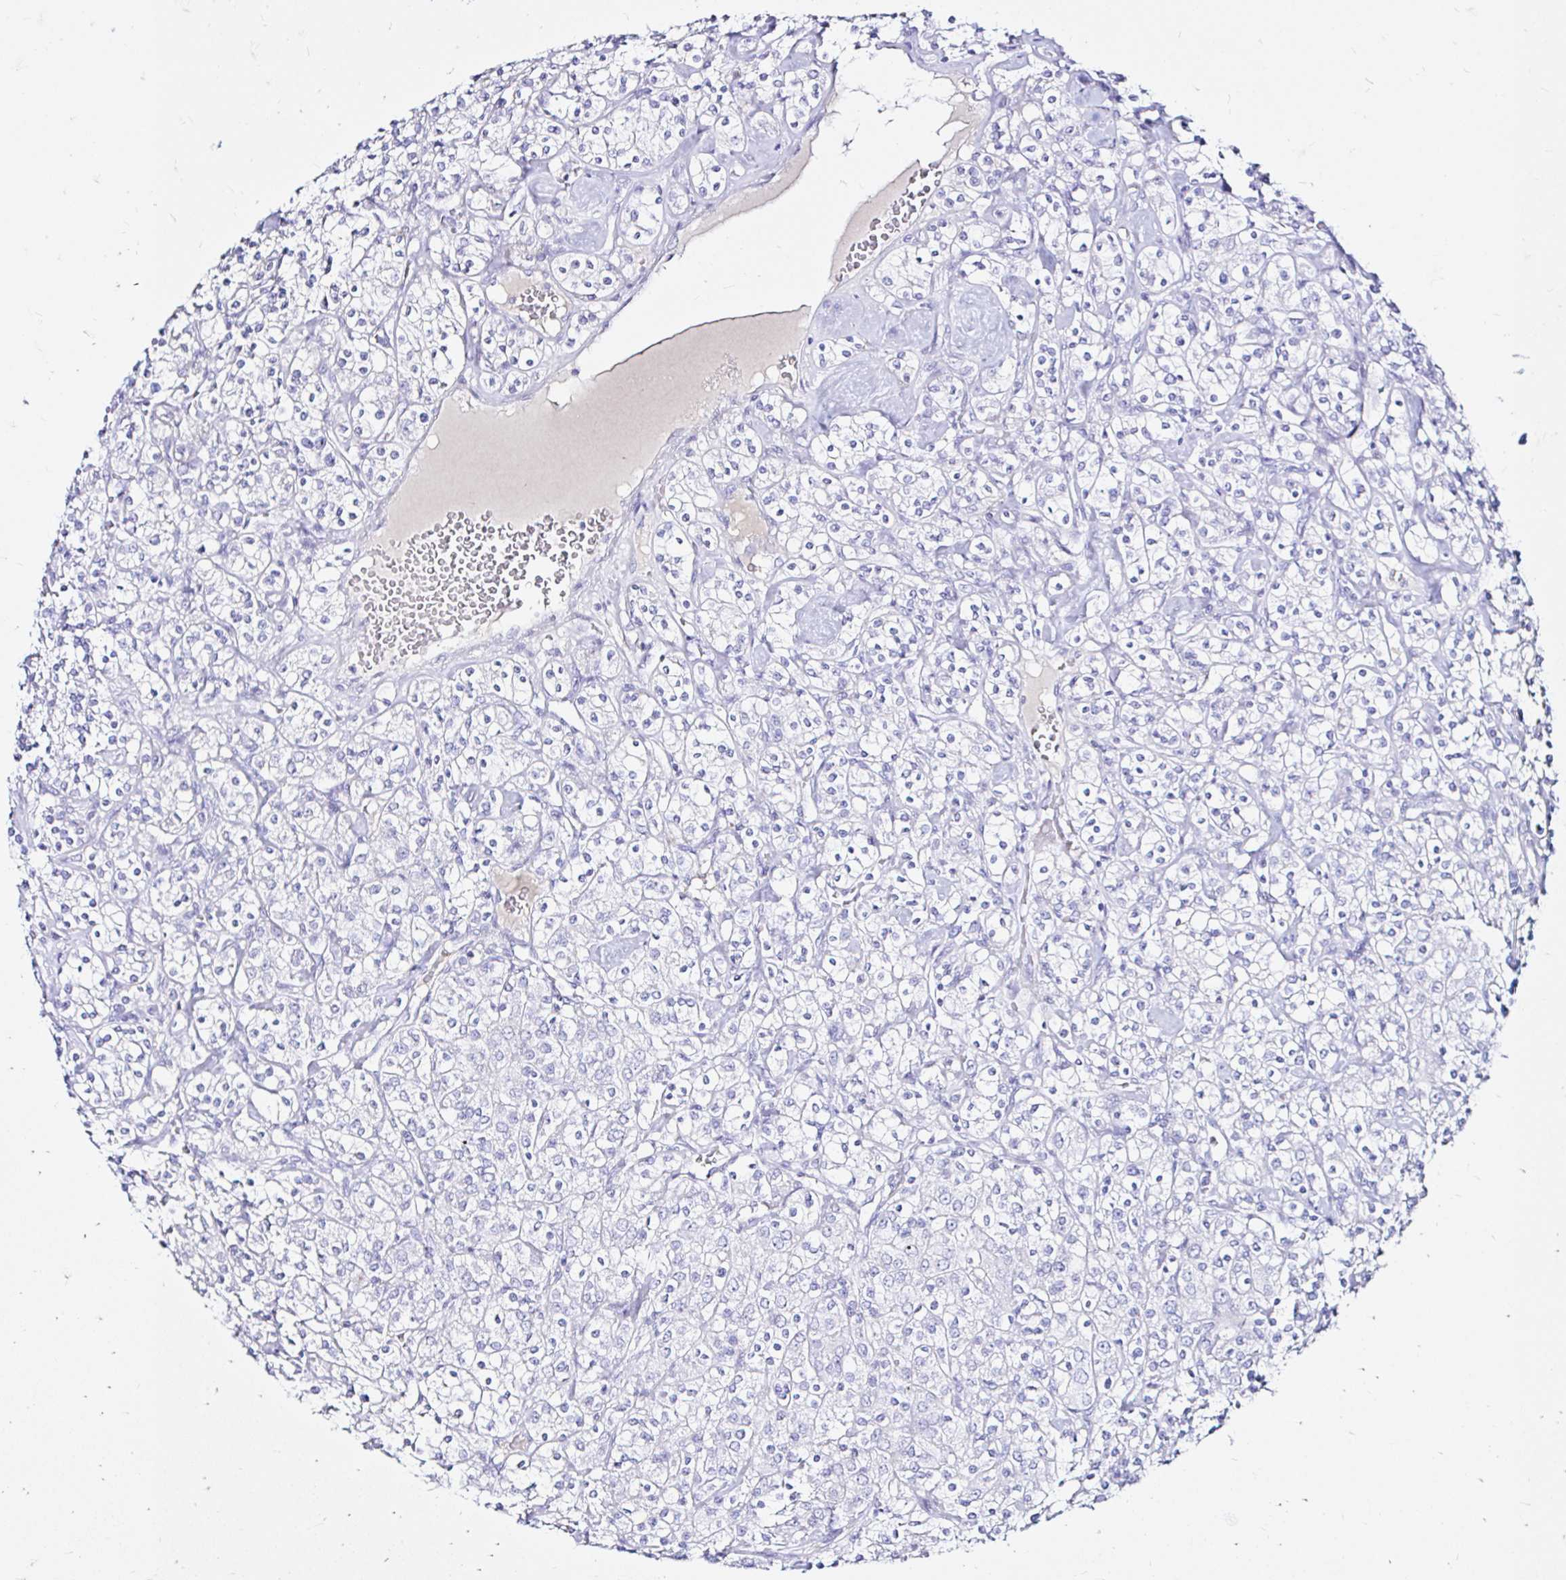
{"staining": {"intensity": "negative", "quantity": "none", "location": "none"}, "tissue": "renal cancer", "cell_type": "Tumor cells", "image_type": "cancer", "snomed": [{"axis": "morphology", "description": "Adenocarcinoma, NOS"}, {"axis": "topography", "description": "Kidney"}], "caption": "This is a histopathology image of IHC staining of renal cancer (adenocarcinoma), which shows no expression in tumor cells.", "gene": "ZNF432", "patient": {"sex": "male", "age": 77}}